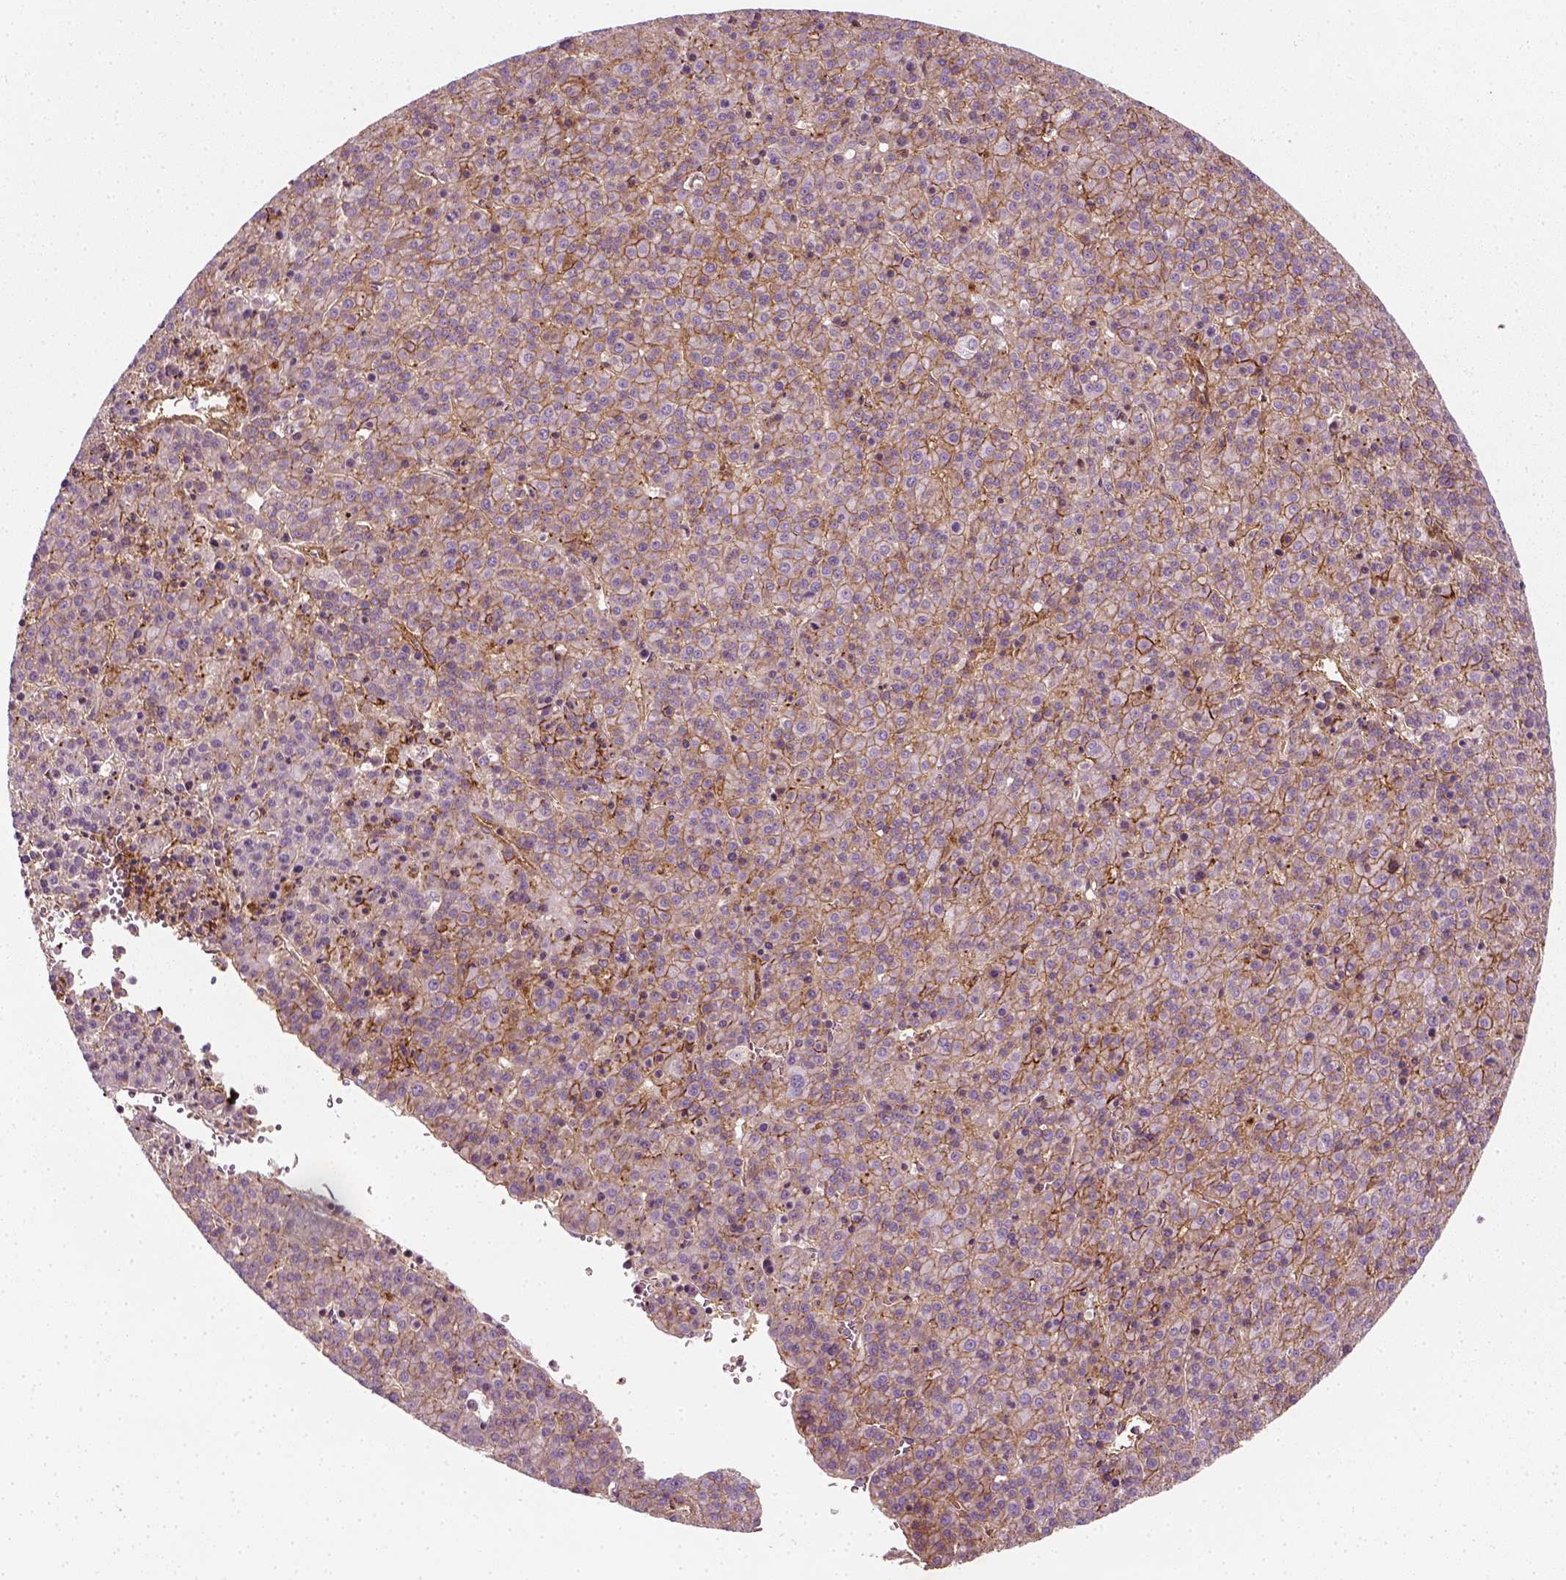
{"staining": {"intensity": "moderate", "quantity": ">75%", "location": "cytoplasmic/membranous"}, "tissue": "liver cancer", "cell_type": "Tumor cells", "image_type": "cancer", "snomed": [{"axis": "morphology", "description": "Carcinoma, Hepatocellular, NOS"}, {"axis": "topography", "description": "Liver"}], "caption": "Liver cancer tissue displays moderate cytoplasmic/membranous staining in approximately >75% of tumor cells, visualized by immunohistochemistry.", "gene": "NPTN", "patient": {"sex": "female", "age": 58}}